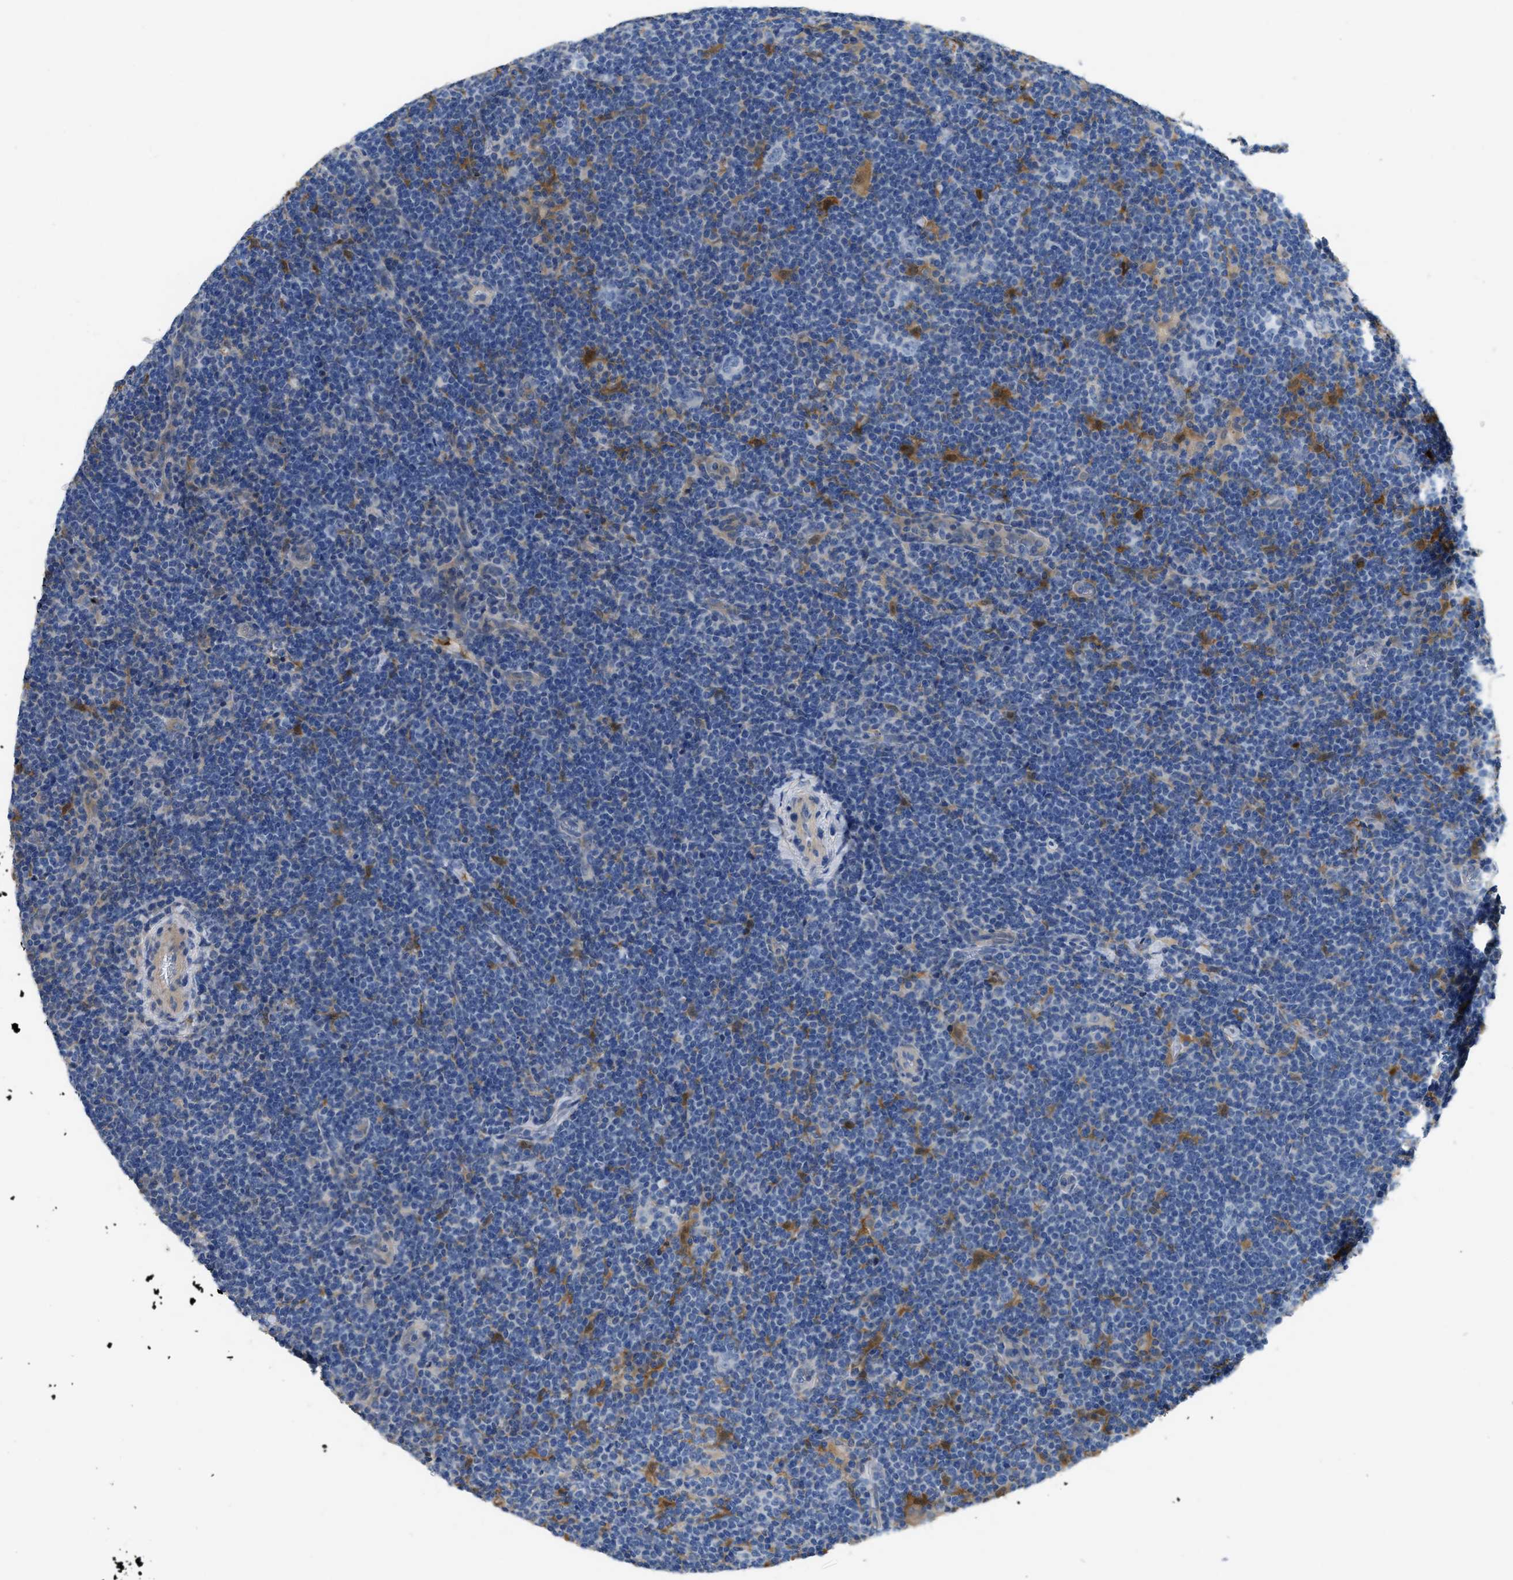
{"staining": {"intensity": "negative", "quantity": "none", "location": "none"}, "tissue": "lymphoma", "cell_type": "Tumor cells", "image_type": "cancer", "snomed": [{"axis": "morphology", "description": "Hodgkin's disease, NOS"}, {"axis": "topography", "description": "Lymph node"}], "caption": "This photomicrograph is of Hodgkin's disease stained with immunohistochemistry to label a protein in brown with the nuclei are counter-stained blue. There is no staining in tumor cells.", "gene": "C1S", "patient": {"sex": "female", "age": 57}}